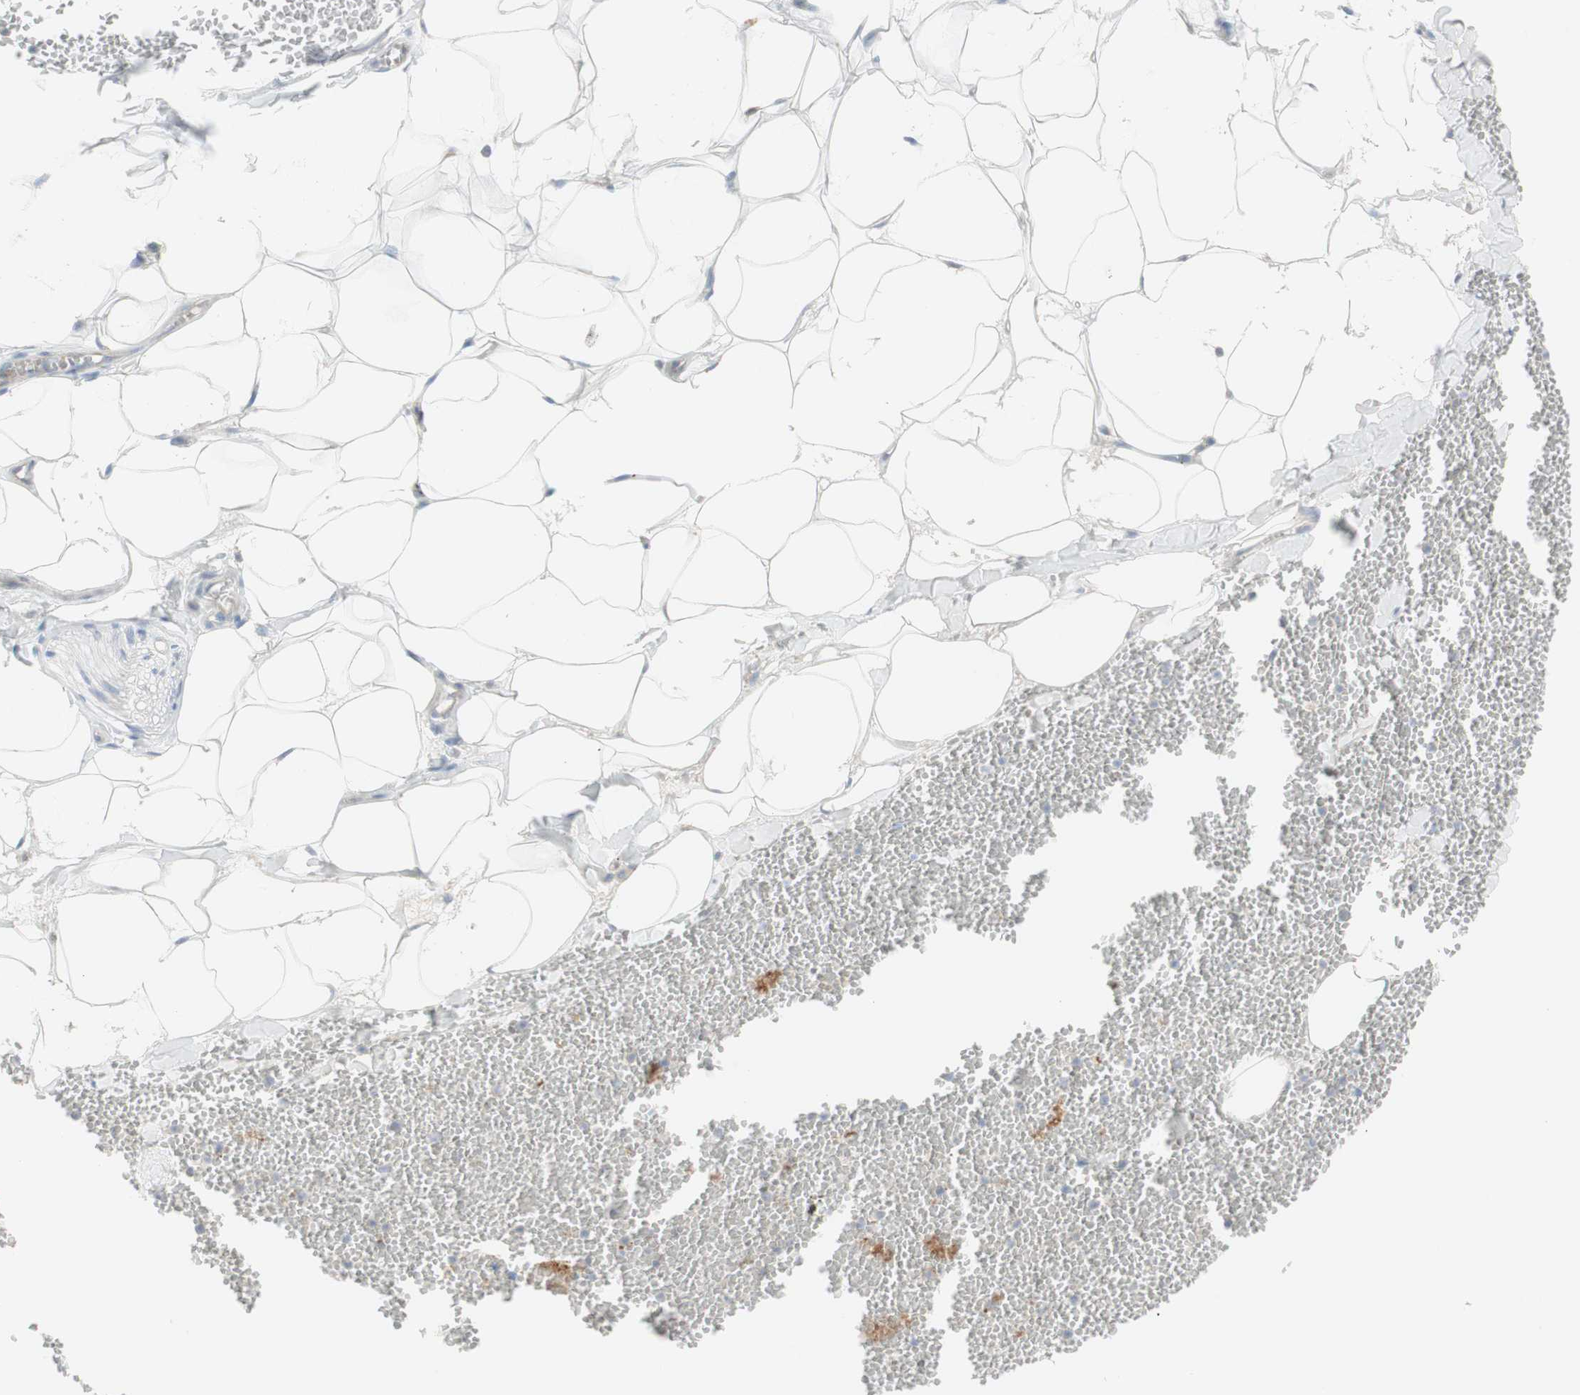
{"staining": {"intensity": "negative", "quantity": "none", "location": "none"}, "tissue": "adipose tissue", "cell_type": "Adipocytes", "image_type": "normal", "snomed": [{"axis": "morphology", "description": "Normal tissue, NOS"}, {"axis": "topography", "description": "Adipose tissue"}, {"axis": "topography", "description": "Peripheral nerve tissue"}], "caption": "Image shows no protein staining in adipocytes of unremarkable adipose tissue. Nuclei are stained in blue.", "gene": "MANEA", "patient": {"sex": "male", "age": 52}}